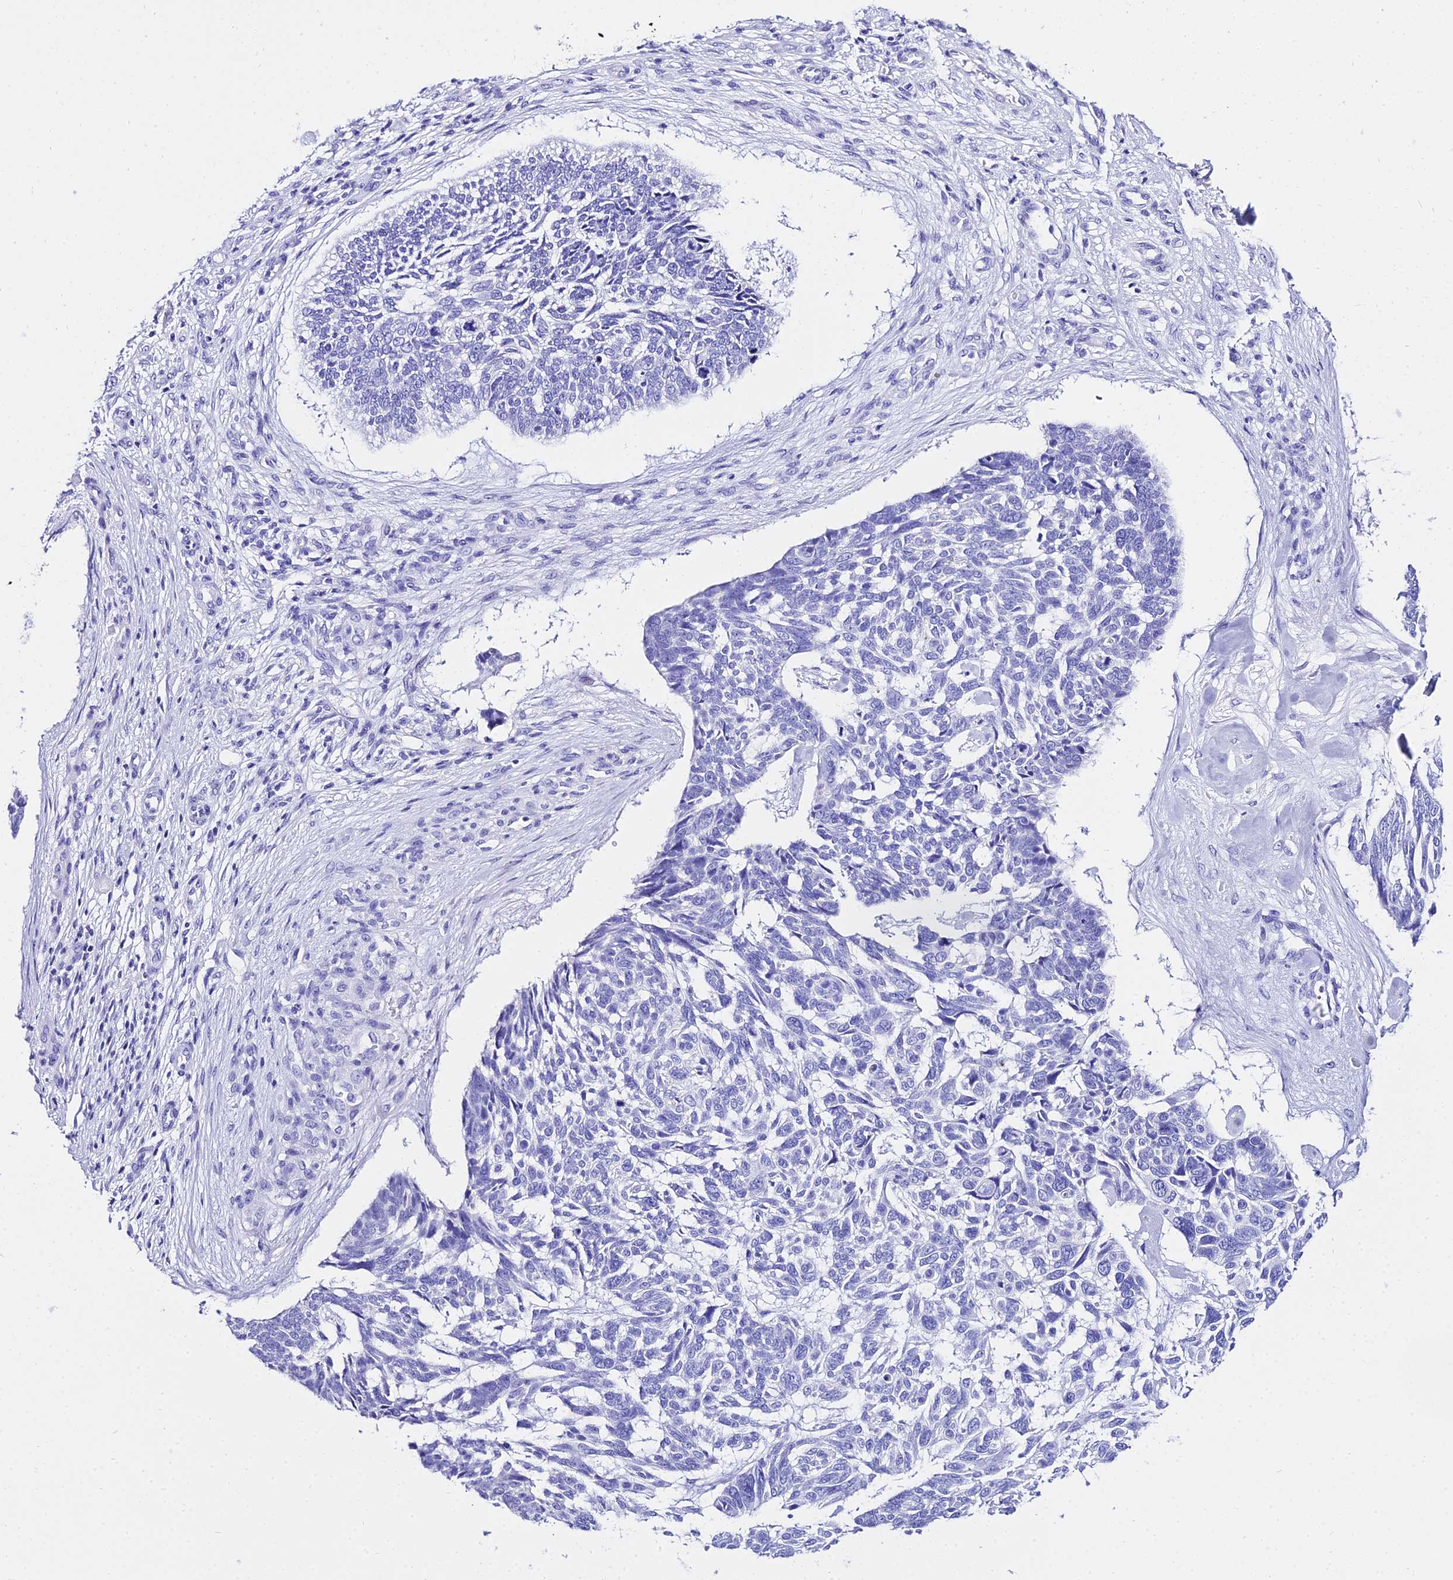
{"staining": {"intensity": "negative", "quantity": "none", "location": "none"}, "tissue": "skin cancer", "cell_type": "Tumor cells", "image_type": "cancer", "snomed": [{"axis": "morphology", "description": "Basal cell carcinoma"}, {"axis": "topography", "description": "Skin"}], "caption": "This is a micrograph of immunohistochemistry staining of skin cancer (basal cell carcinoma), which shows no positivity in tumor cells.", "gene": "TRMT44", "patient": {"sex": "male", "age": 88}}